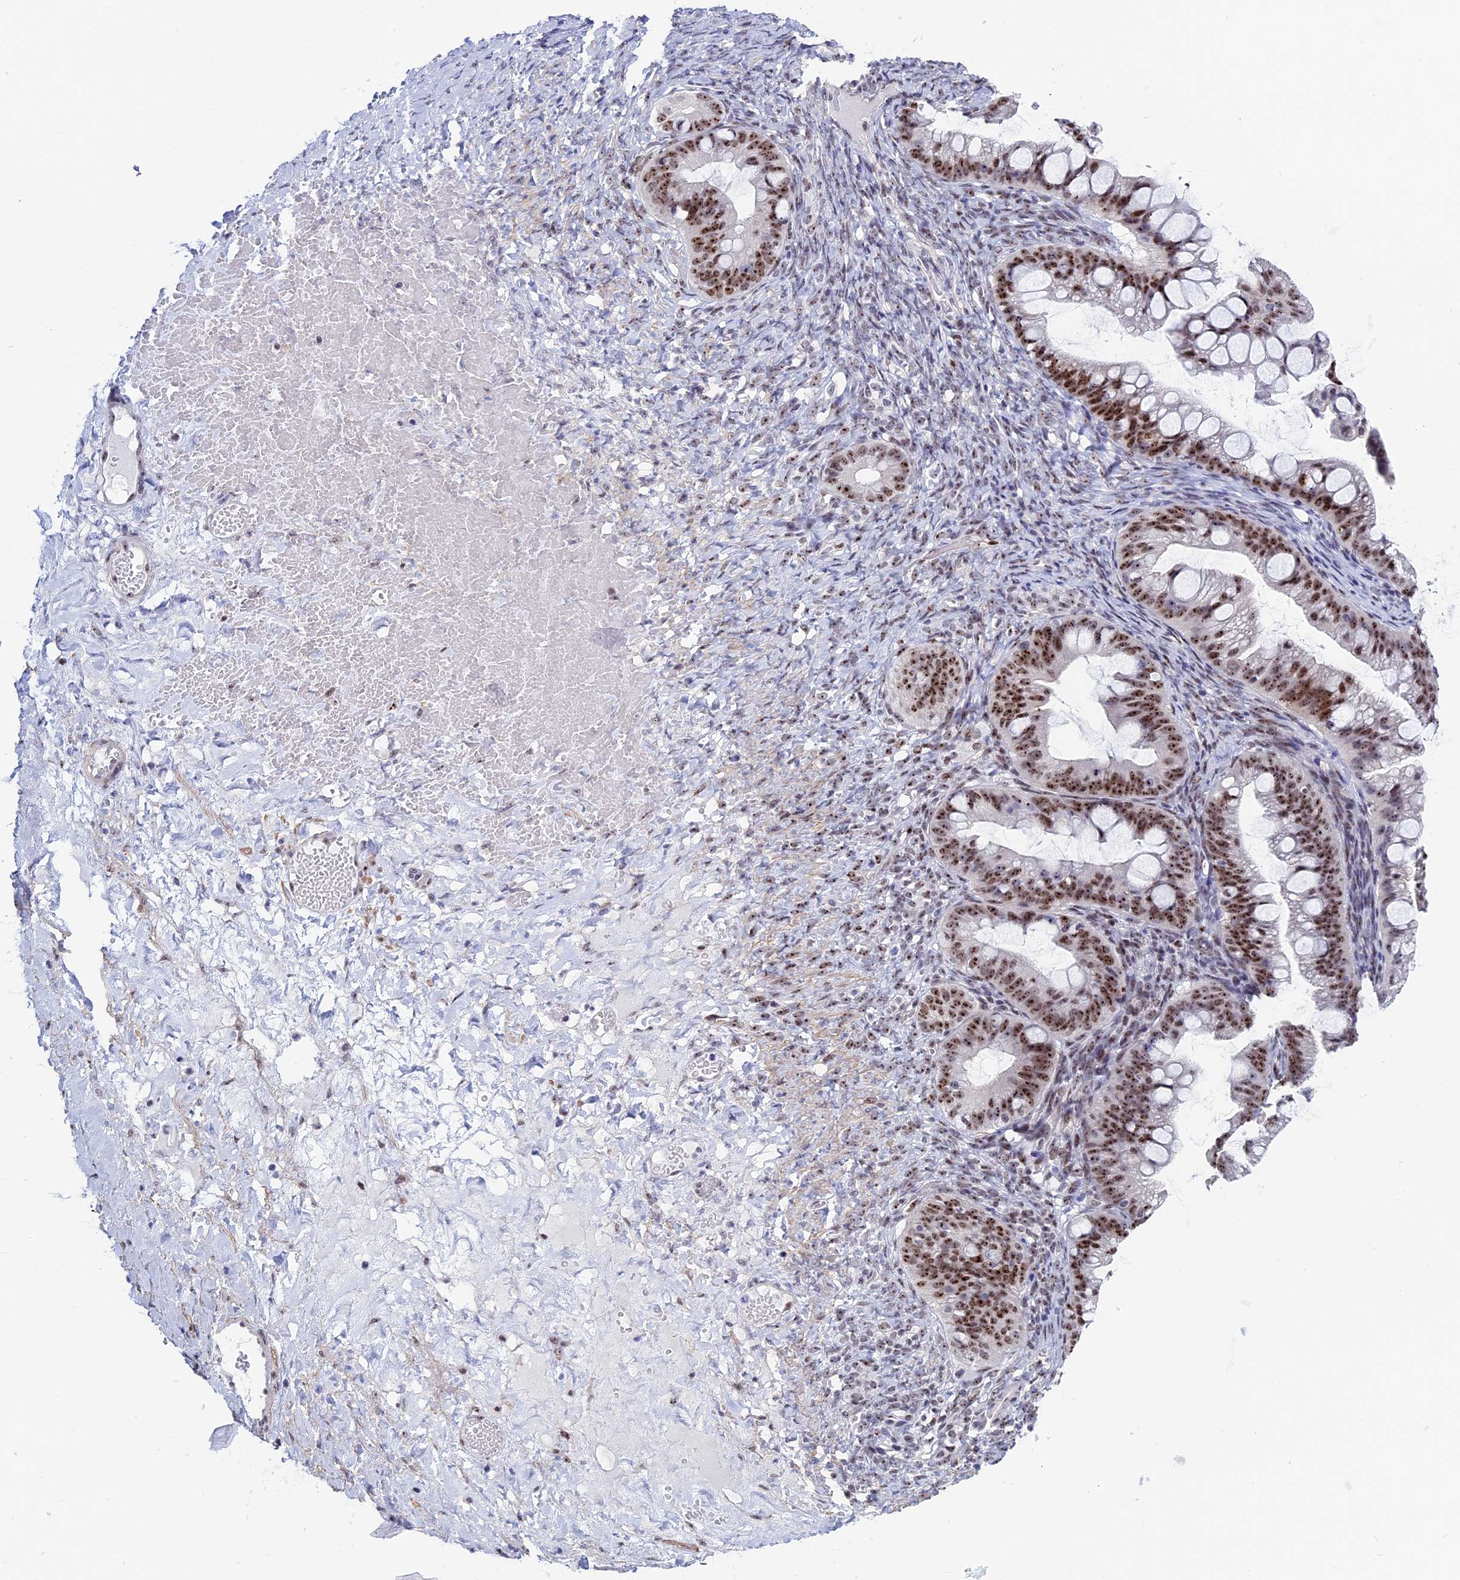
{"staining": {"intensity": "strong", "quantity": ">75%", "location": "nuclear"}, "tissue": "ovarian cancer", "cell_type": "Tumor cells", "image_type": "cancer", "snomed": [{"axis": "morphology", "description": "Cystadenocarcinoma, mucinous, NOS"}, {"axis": "topography", "description": "Ovary"}], "caption": "Protein expression analysis of human mucinous cystadenocarcinoma (ovarian) reveals strong nuclear staining in approximately >75% of tumor cells.", "gene": "CCDC86", "patient": {"sex": "female", "age": 73}}